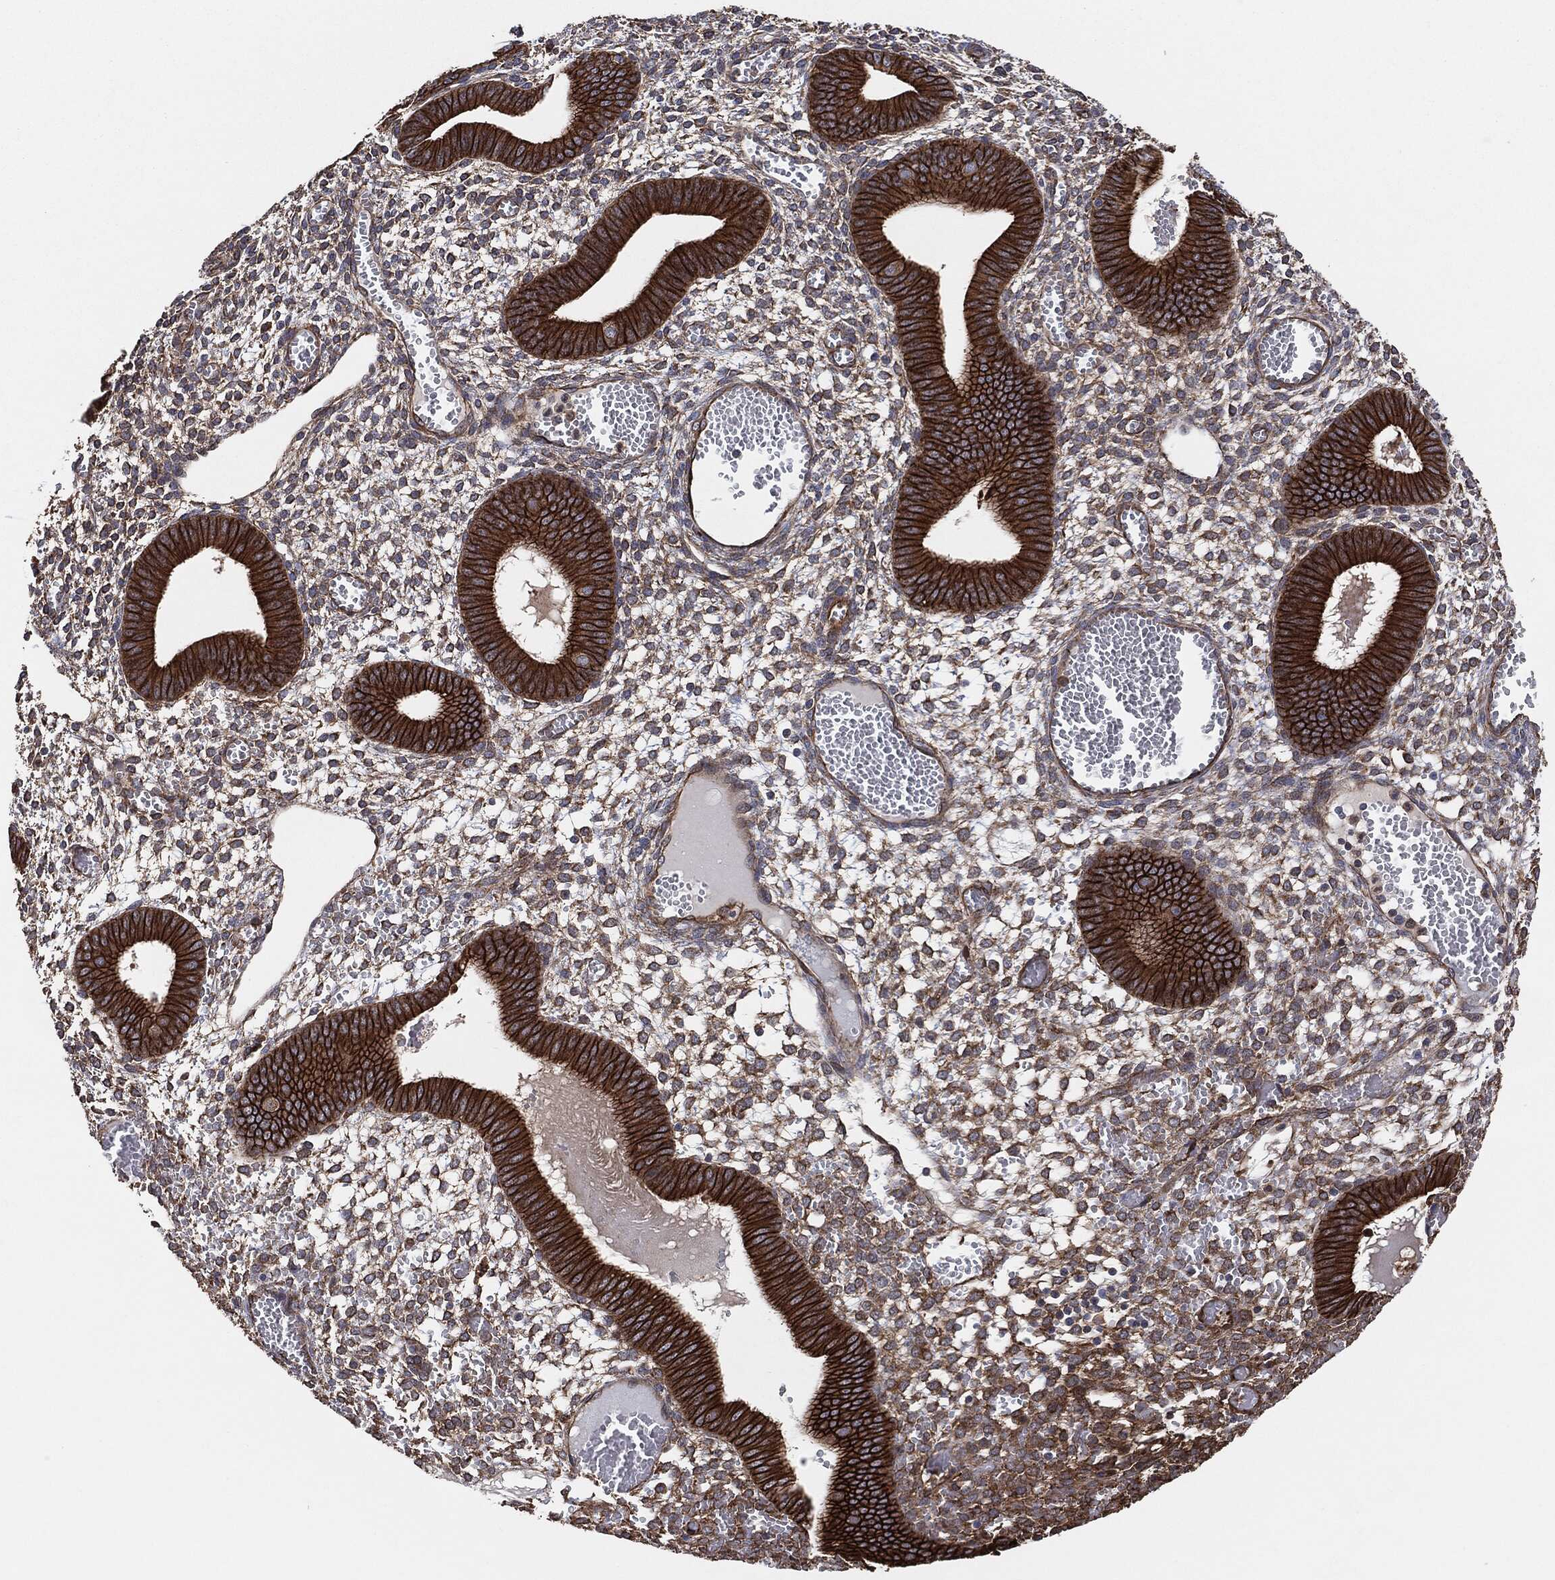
{"staining": {"intensity": "strong", "quantity": "25%-75%", "location": "cytoplasmic/membranous"}, "tissue": "endometrium", "cell_type": "Cells in endometrial stroma", "image_type": "normal", "snomed": [{"axis": "morphology", "description": "Normal tissue, NOS"}, {"axis": "topography", "description": "Endometrium"}], "caption": "IHC (DAB) staining of unremarkable endometrium reveals strong cytoplasmic/membranous protein positivity in approximately 25%-75% of cells in endometrial stroma.", "gene": "CTNNA1", "patient": {"sex": "female", "age": 42}}